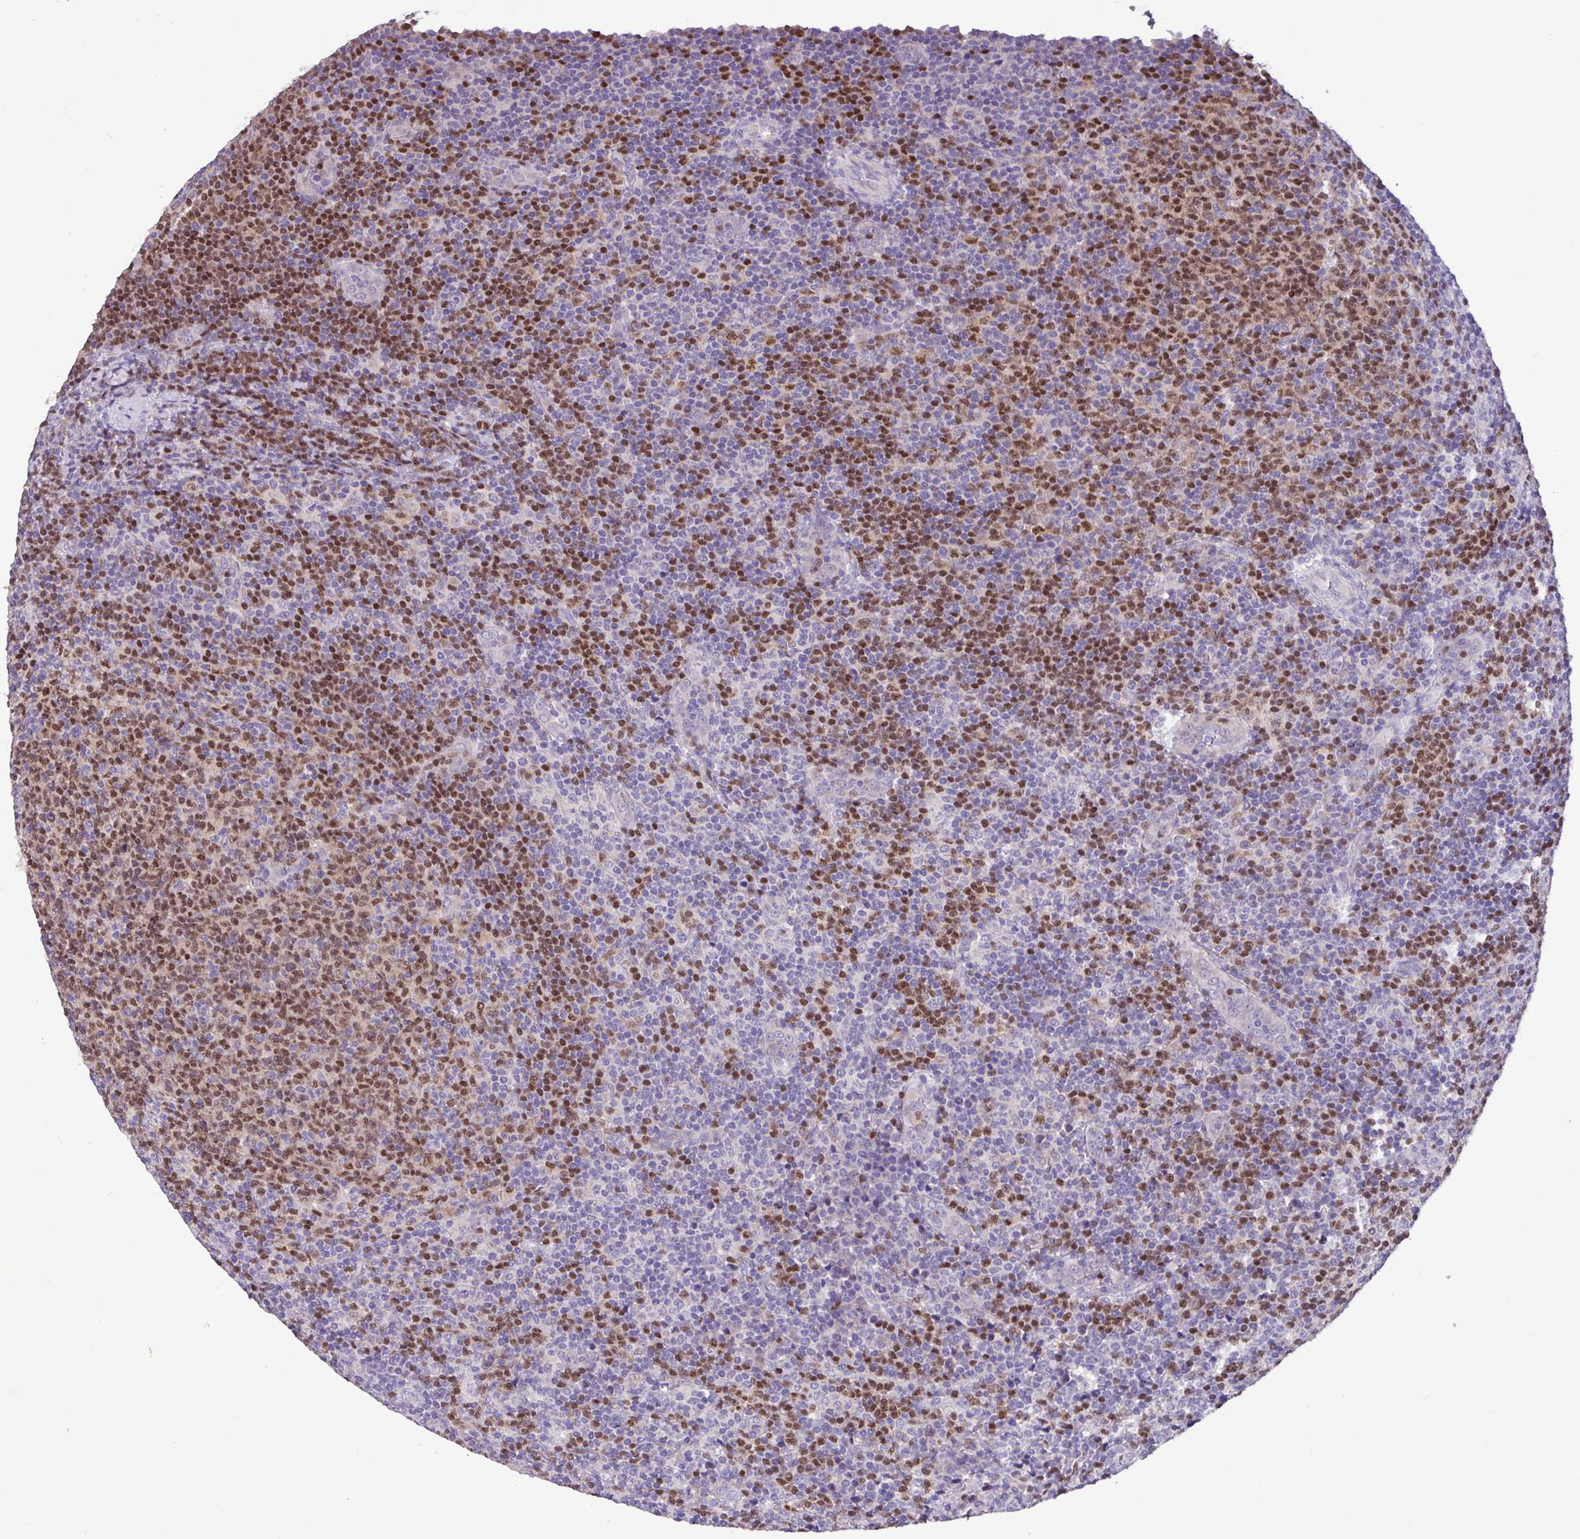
{"staining": {"intensity": "moderate", "quantity": "25%-75%", "location": "nuclear"}, "tissue": "lymphoma", "cell_type": "Tumor cells", "image_type": "cancer", "snomed": [{"axis": "morphology", "description": "Malignant lymphoma, non-Hodgkin's type, Low grade"}, {"axis": "topography", "description": "Lymph node"}], "caption": "This is an image of IHC staining of lymphoma, which shows moderate positivity in the nuclear of tumor cells.", "gene": "PAX8", "patient": {"sex": "male", "age": 66}}